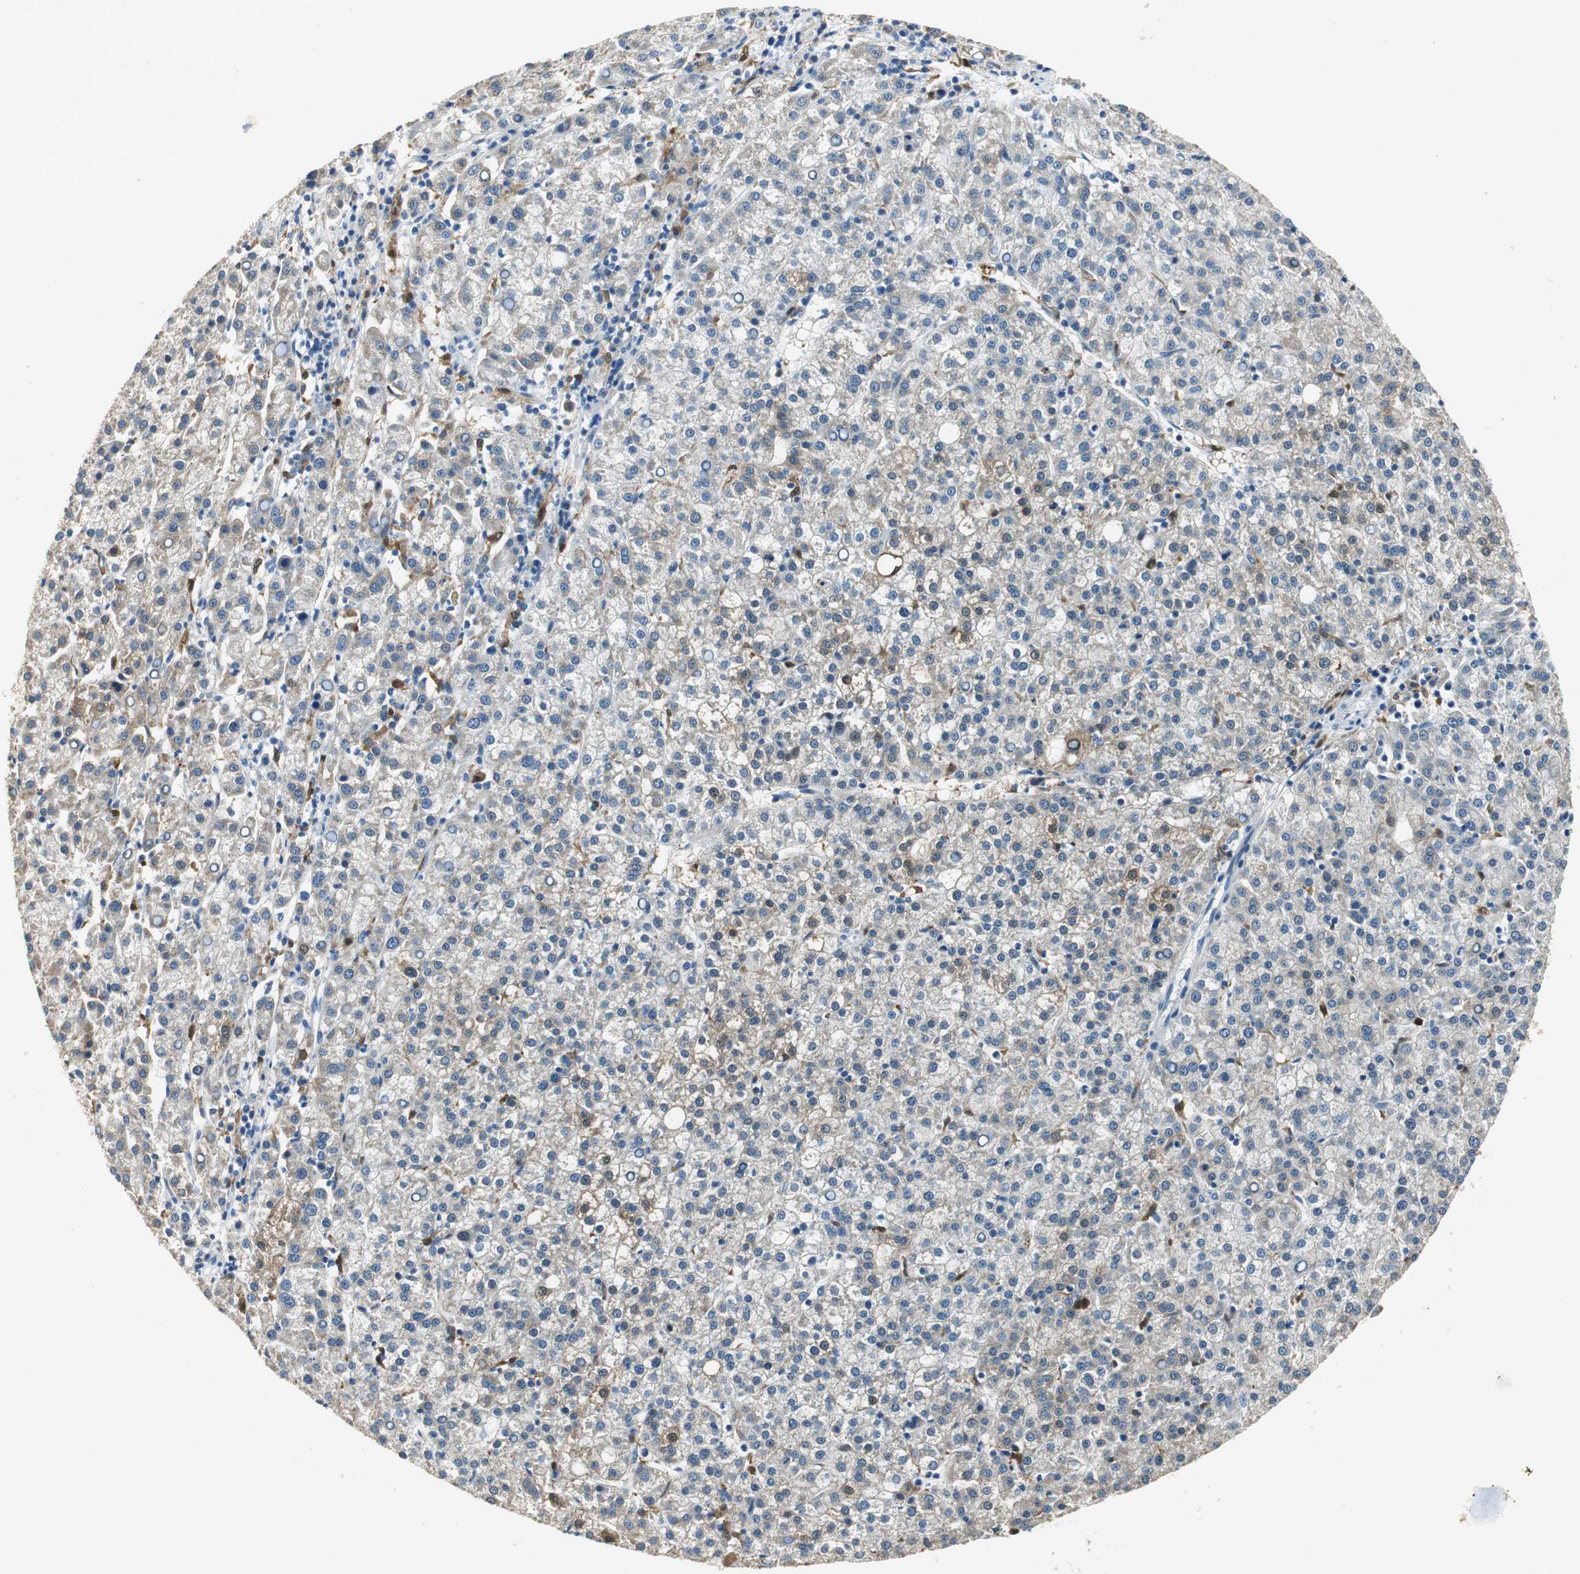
{"staining": {"intensity": "negative", "quantity": "none", "location": "none"}, "tissue": "liver cancer", "cell_type": "Tumor cells", "image_type": "cancer", "snomed": [{"axis": "morphology", "description": "Carcinoma, Hepatocellular, NOS"}, {"axis": "topography", "description": "Liver"}], "caption": "Tumor cells are negative for protein expression in human hepatocellular carcinoma (liver). (DAB (3,3'-diaminobenzidine) immunohistochemistry (IHC), high magnification).", "gene": "ME1", "patient": {"sex": "female", "age": 58}}